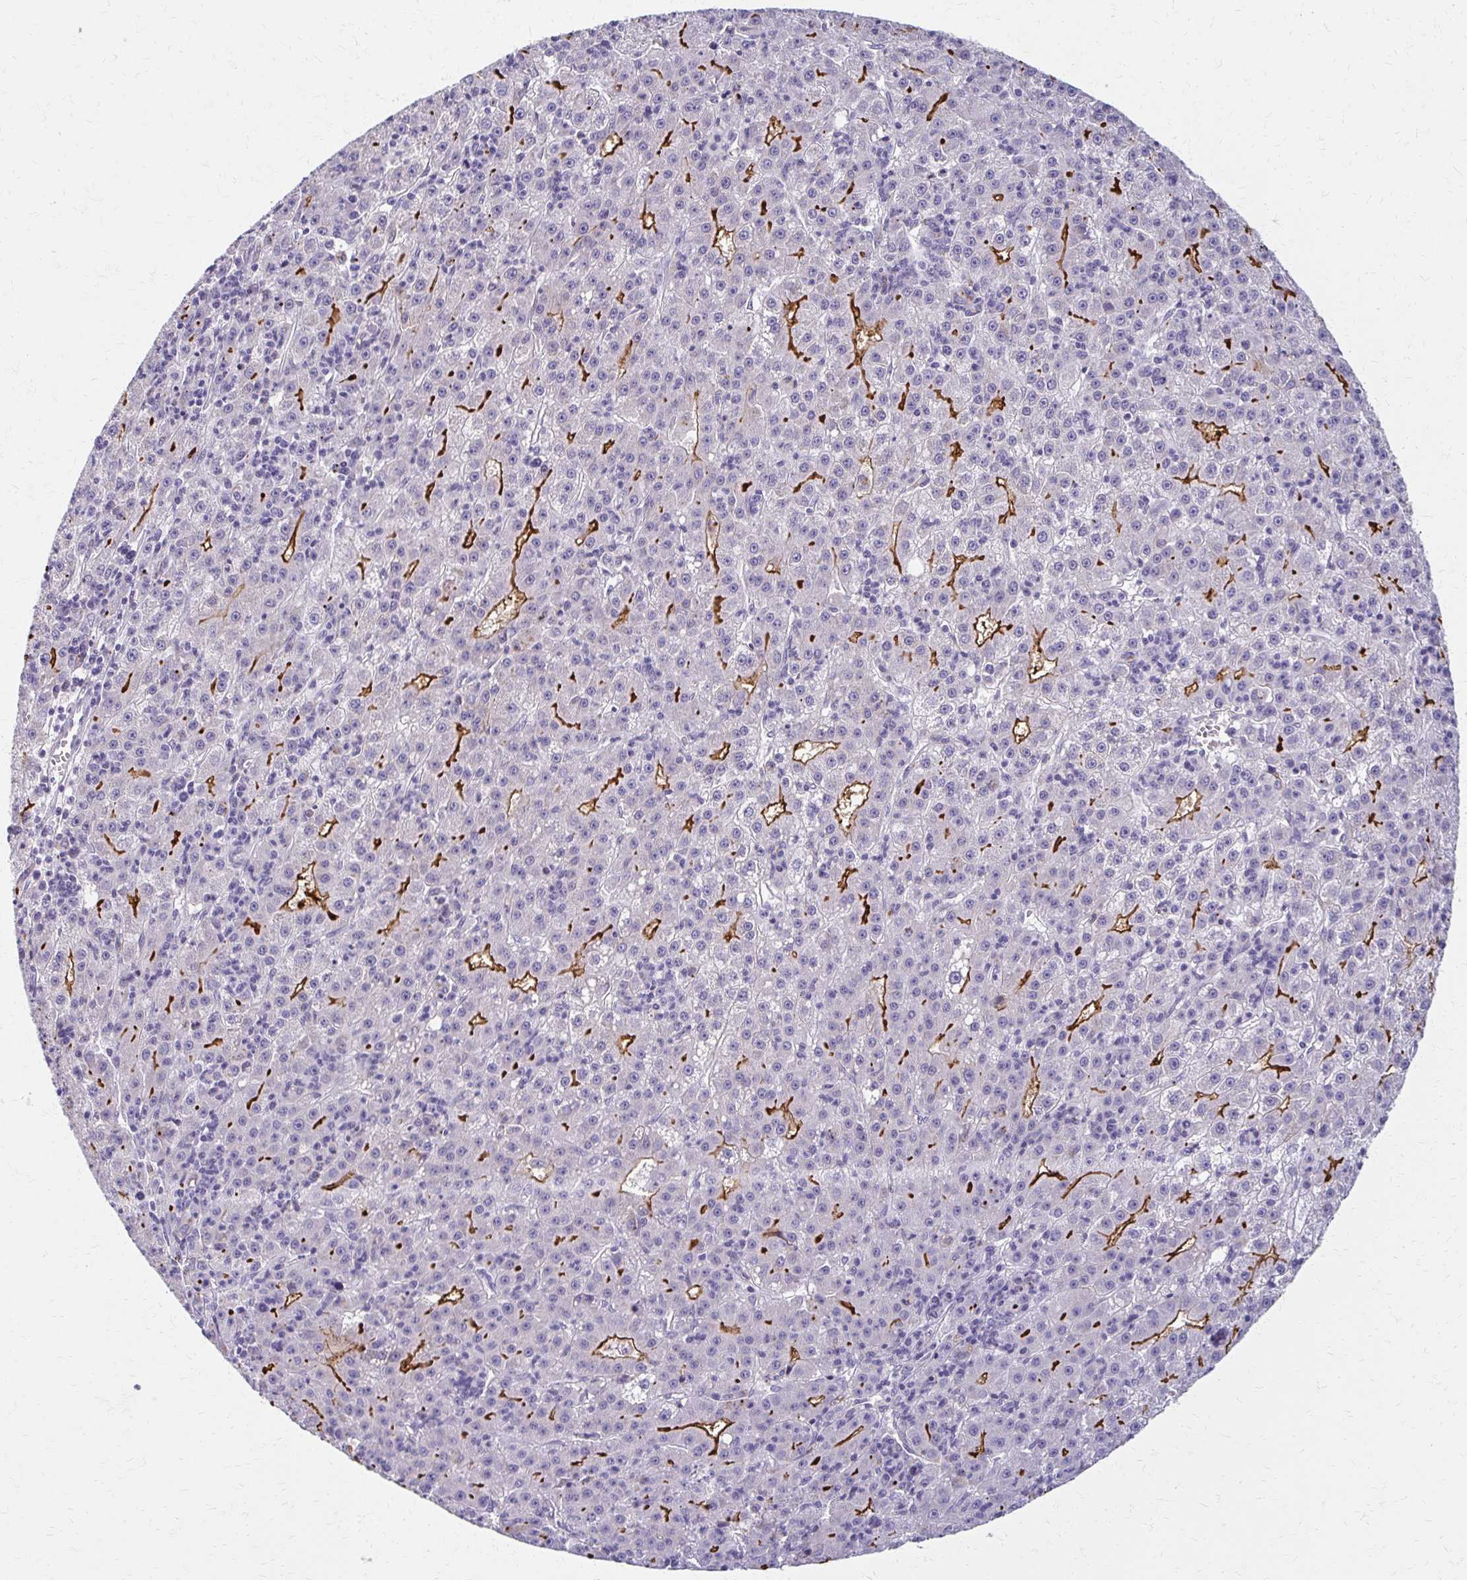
{"staining": {"intensity": "strong", "quantity": "<25%", "location": "cytoplasmic/membranous"}, "tissue": "liver cancer", "cell_type": "Tumor cells", "image_type": "cancer", "snomed": [{"axis": "morphology", "description": "Carcinoma, Hepatocellular, NOS"}, {"axis": "topography", "description": "Liver"}], "caption": "Tumor cells demonstrate medium levels of strong cytoplasmic/membranous expression in about <25% of cells in human liver cancer. The protein of interest is stained brown, and the nuclei are stained in blue (DAB (3,3'-diaminobenzidine) IHC with brightfield microscopy, high magnification).", "gene": "BBS12", "patient": {"sex": "male", "age": 76}}